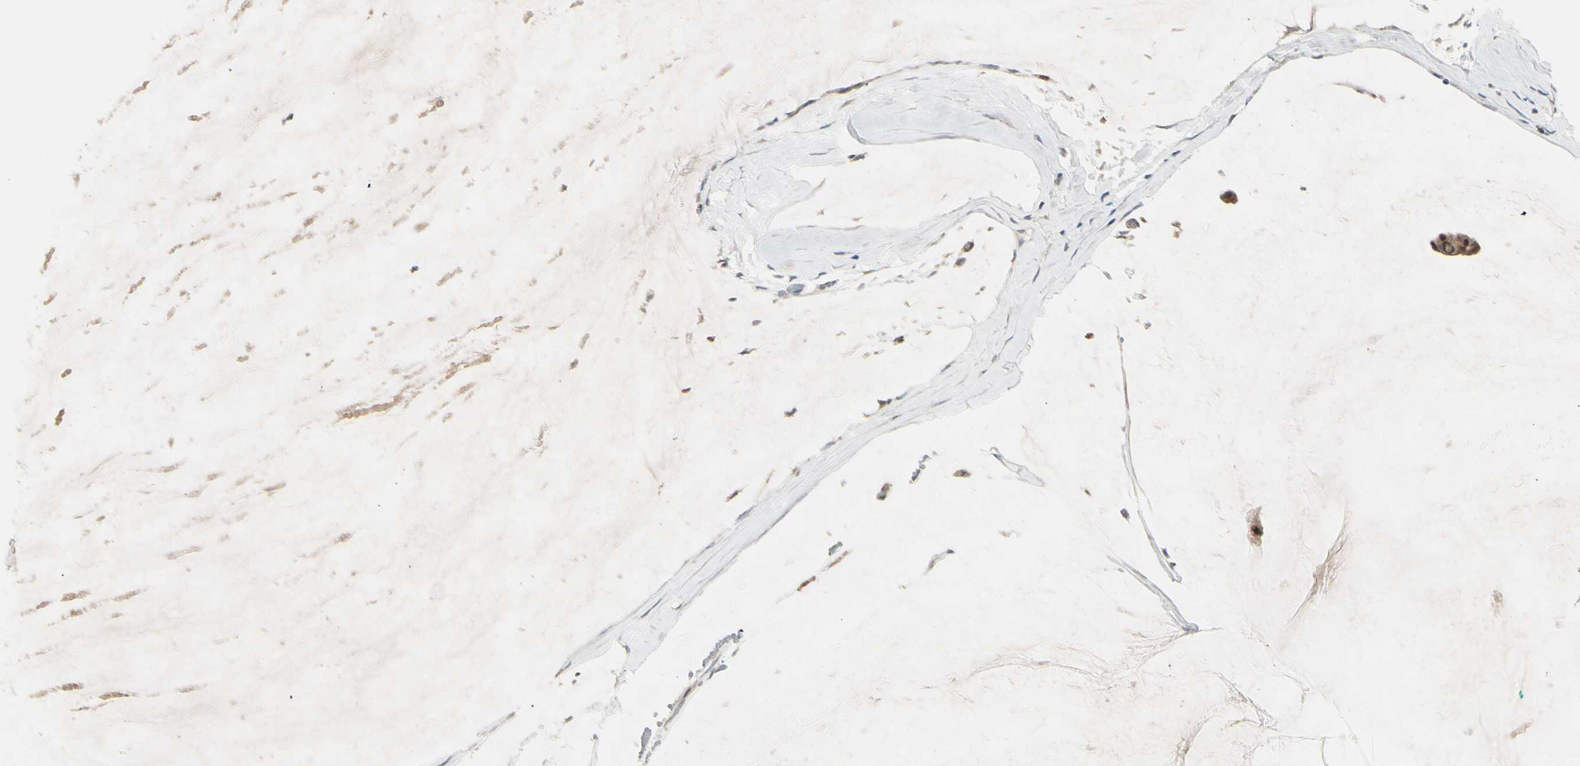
{"staining": {"intensity": "weak", "quantity": ">75%", "location": "cytoplasmic/membranous"}, "tissue": "ovarian cancer", "cell_type": "Tumor cells", "image_type": "cancer", "snomed": [{"axis": "morphology", "description": "Cystadenocarcinoma, mucinous, NOS"}, {"axis": "topography", "description": "Ovary"}], "caption": "A micrograph showing weak cytoplasmic/membranous positivity in approximately >75% of tumor cells in ovarian cancer, as visualized by brown immunohistochemical staining.", "gene": "FHDC1", "patient": {"sex": "female", "age": 39}}